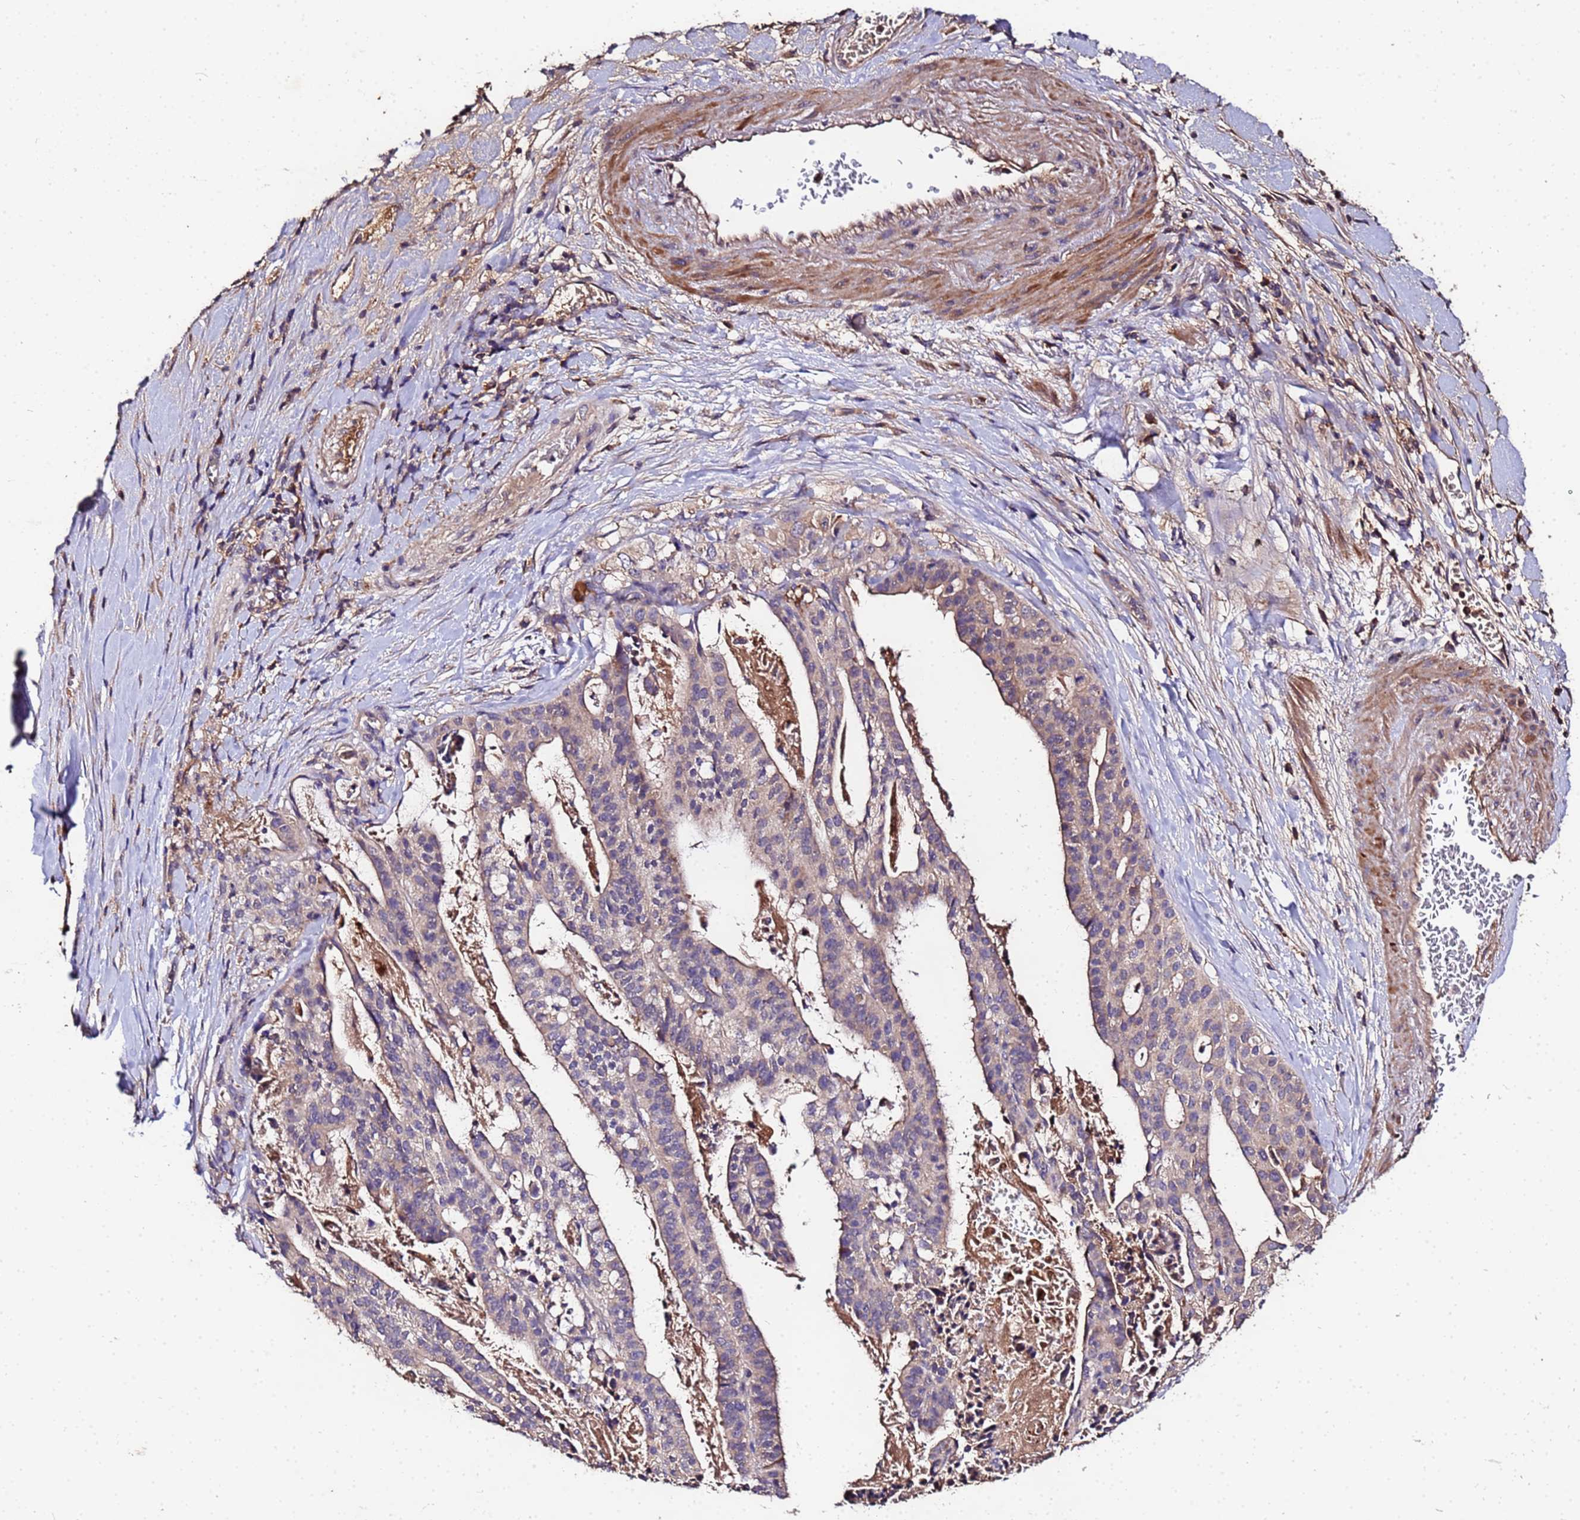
{"staining": {"intensity": "negative", "quantity": "none", "location": "none"}, "tissue": "stomach cancer", "cell_type": "Tumor cells", "image_type": "cancer", "snomed": [{"axis": "morphology", "description": "Adenocarcinoma, NOS"}, {"axis": "topography", "description": "Stomach"}], "caption": "The histopathology image demonstrates no significant positivity in tumor cells of adenocarcinoma (stomach).", "gene": "MTERF1", "patient": {"sex": "male", "age": 48}}